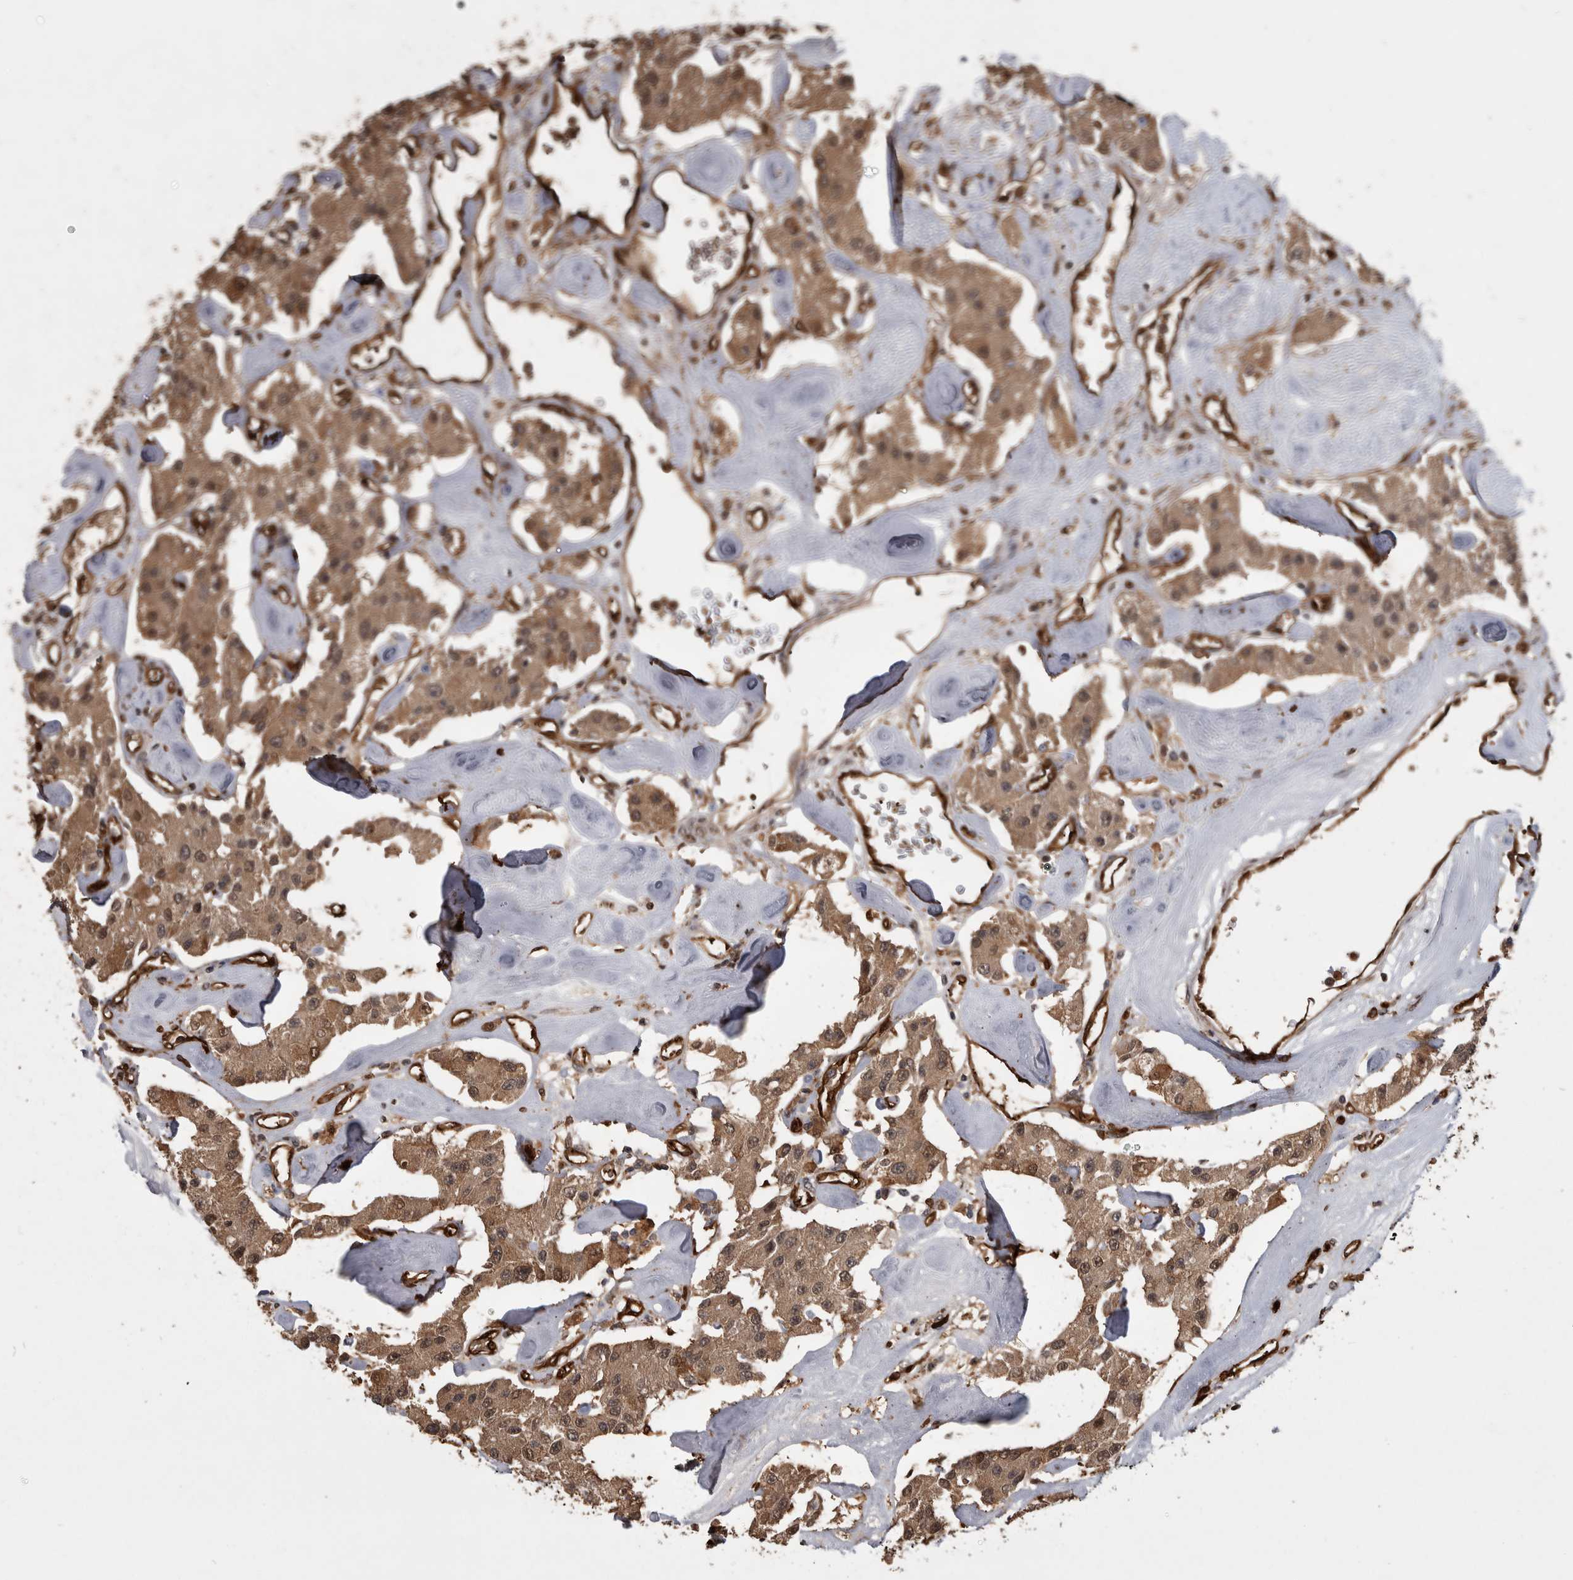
{"staining": {"intensity": "moderate", "quantity": ">75%", "location": "cytoplasmic/membranous,nuclear"}, "tissue": "carcinoid", "cell_type": "Tumor cells", "image_type": "cancer", "snomed": [{"axis": "morphology", "description": "Carcinoid, malignant, NOS"}, {"axis": "topography", "description": "Pancreas"}], "caption": "Human carcinoid (malignant) stained for a protein (brown) reveals moderate cytoplasmic/membranous and nuclear positive staining in about >75% of tumor cells.", "gene": "LXN", "patient": {"sex": "male", "age": 41}}